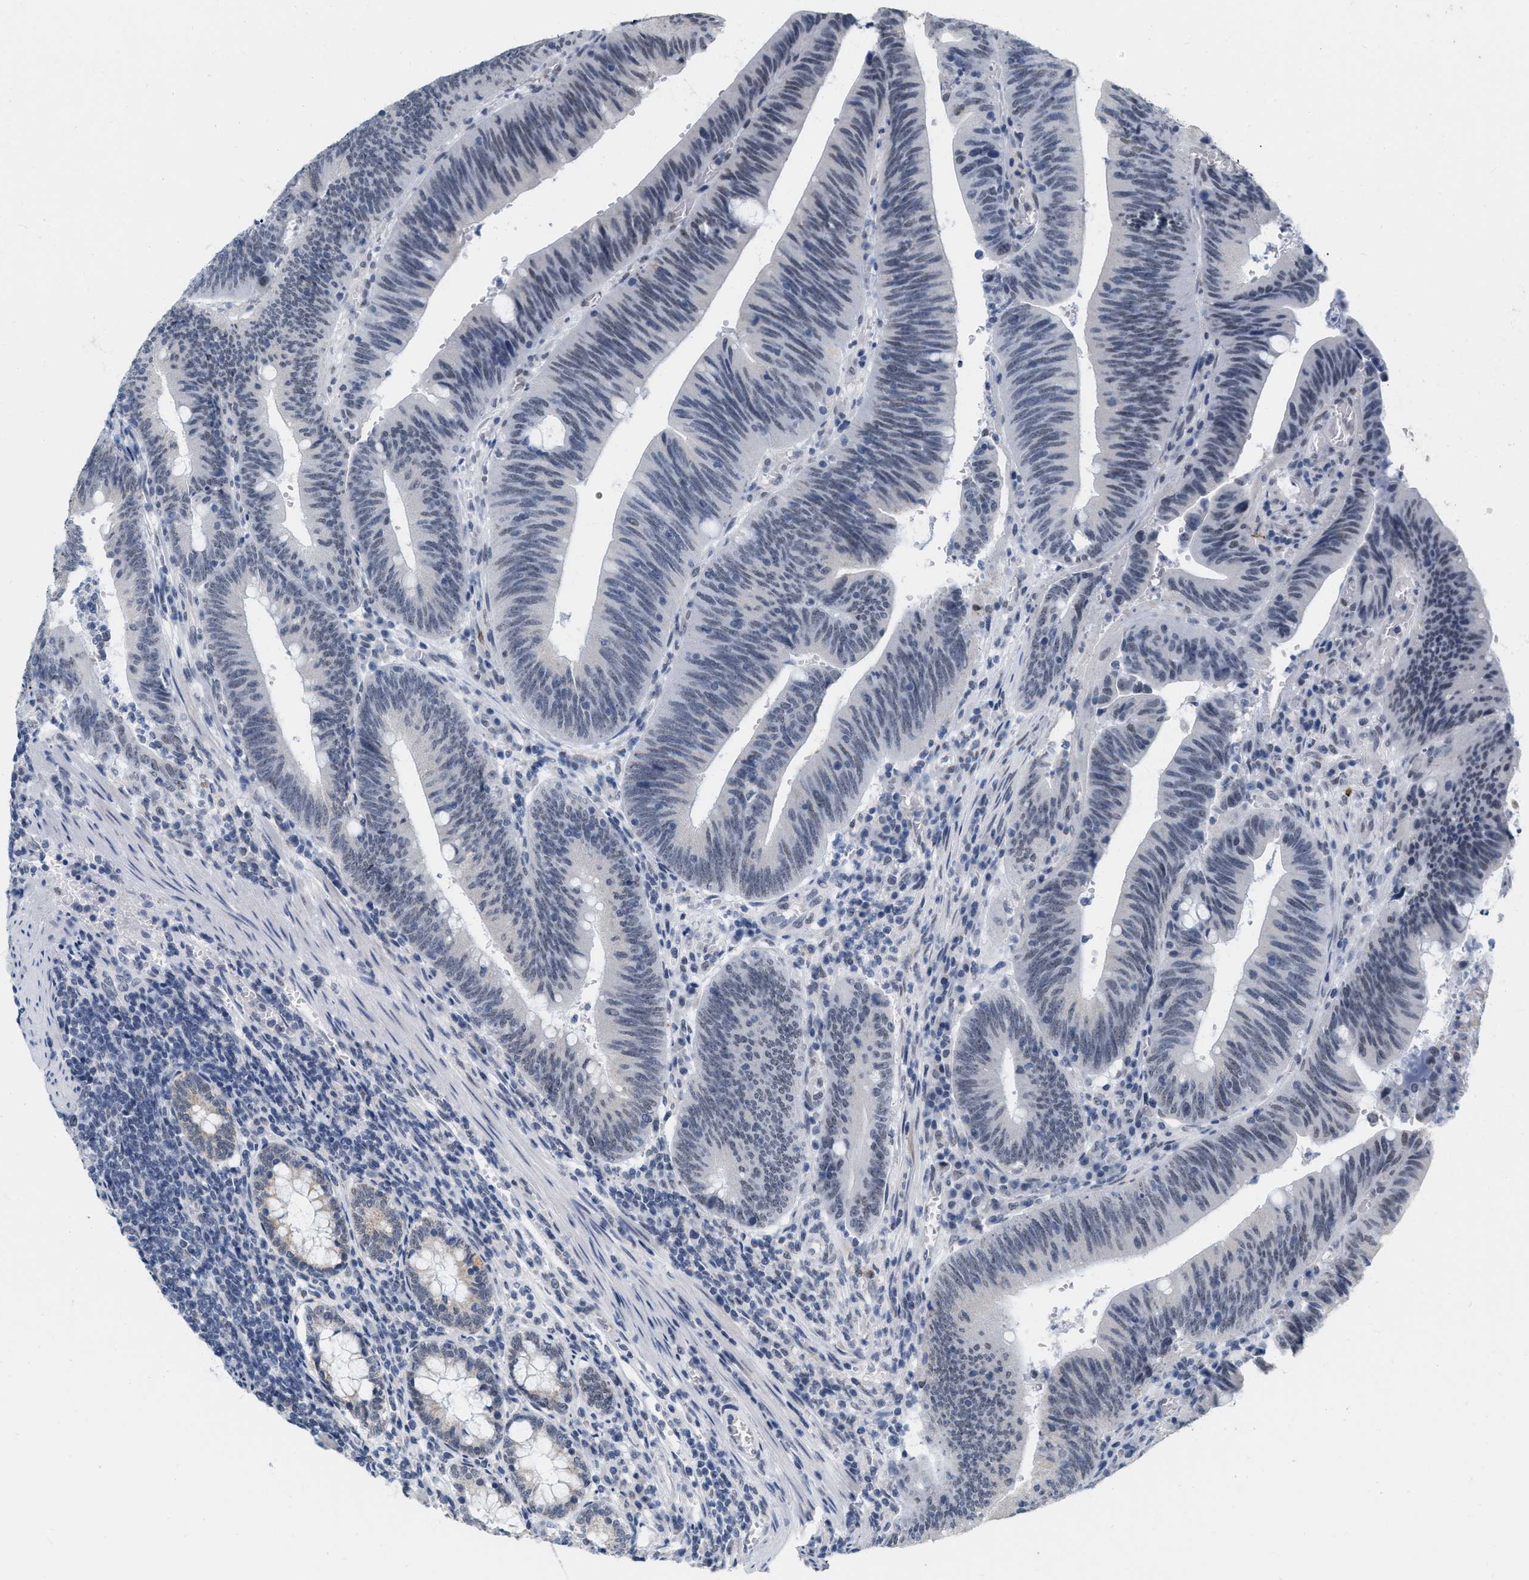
{"staining": {"intensity": "negative", "quantity": "none", "location": "none"}, "tissue": "colorectal cancer", "cell_type": "Tumor cells", "image_type": "cancer", "snomed": [{"axis": "morphology", "description": "Normal tissue, NOS"}, {"axis": "morphology", "description": "Adenocarcinoma, NOS"}, {"axis": "topography", "description": "Rectum"}], "caption": "Immunohistochemical staining of colorectal cancer reveals no significant positivity in tumor cells.", "gene": "XIRP1", "patient": {"sex": "female", "age": 66}}